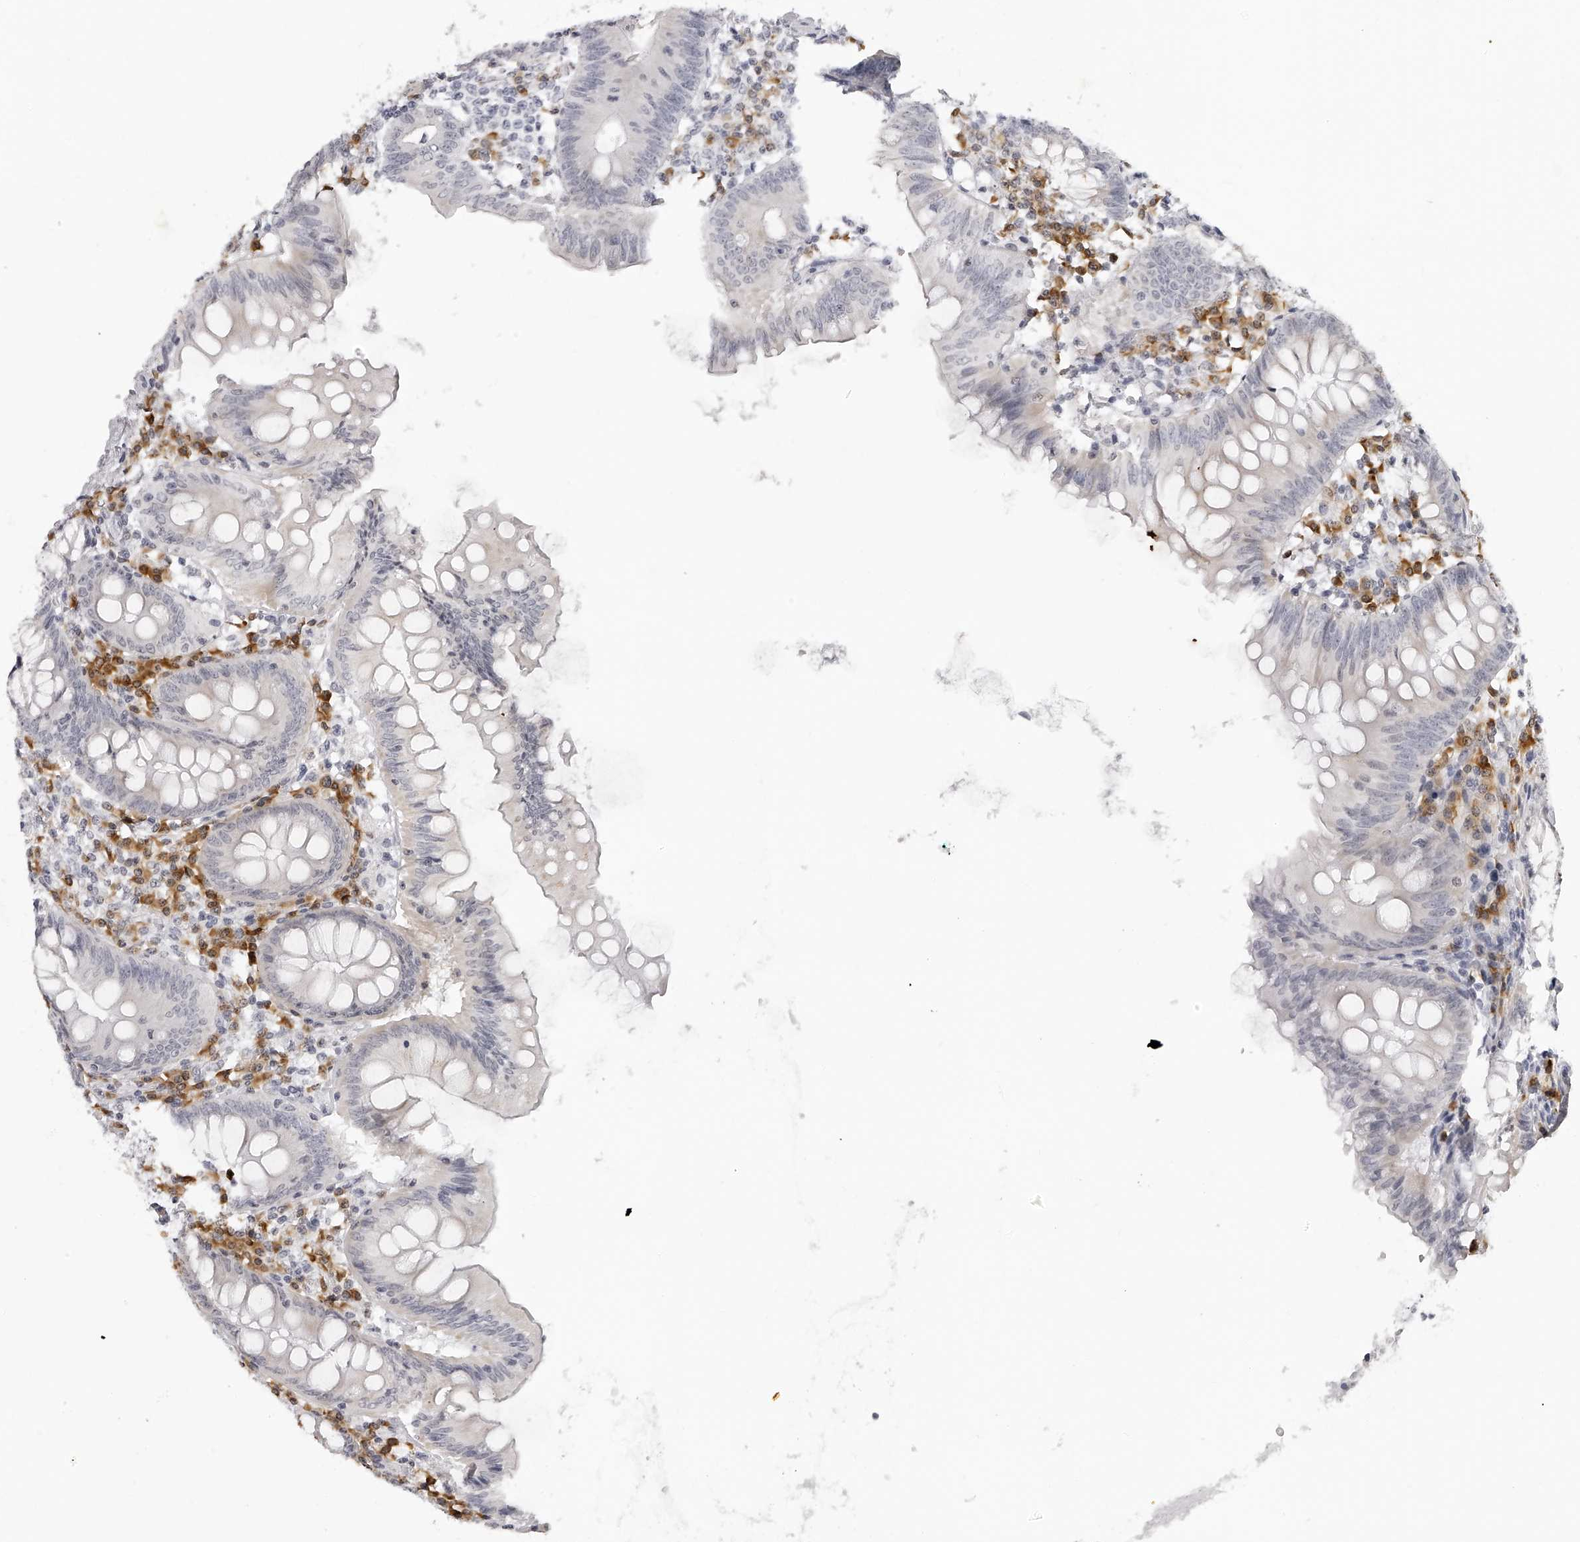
{"staining": {"intensity": "negative", "quantity": "none", "location": "none"}, "tissue": "appendix", "cell_type": "Glandular cells", "image_type": "normal", "snomed": [{"axis": "morphology", "description": "Normal tissue, NOS"}, {"axis": "topography", "description": "Appendix"}], "caption": "Immunohistochemistry photomicrograph of benign appendix stained for a protein (brown), which shows no positivity in glandular cells.", "gene": "SEC11C", "patient": {"sex": "female", "age": 54}}